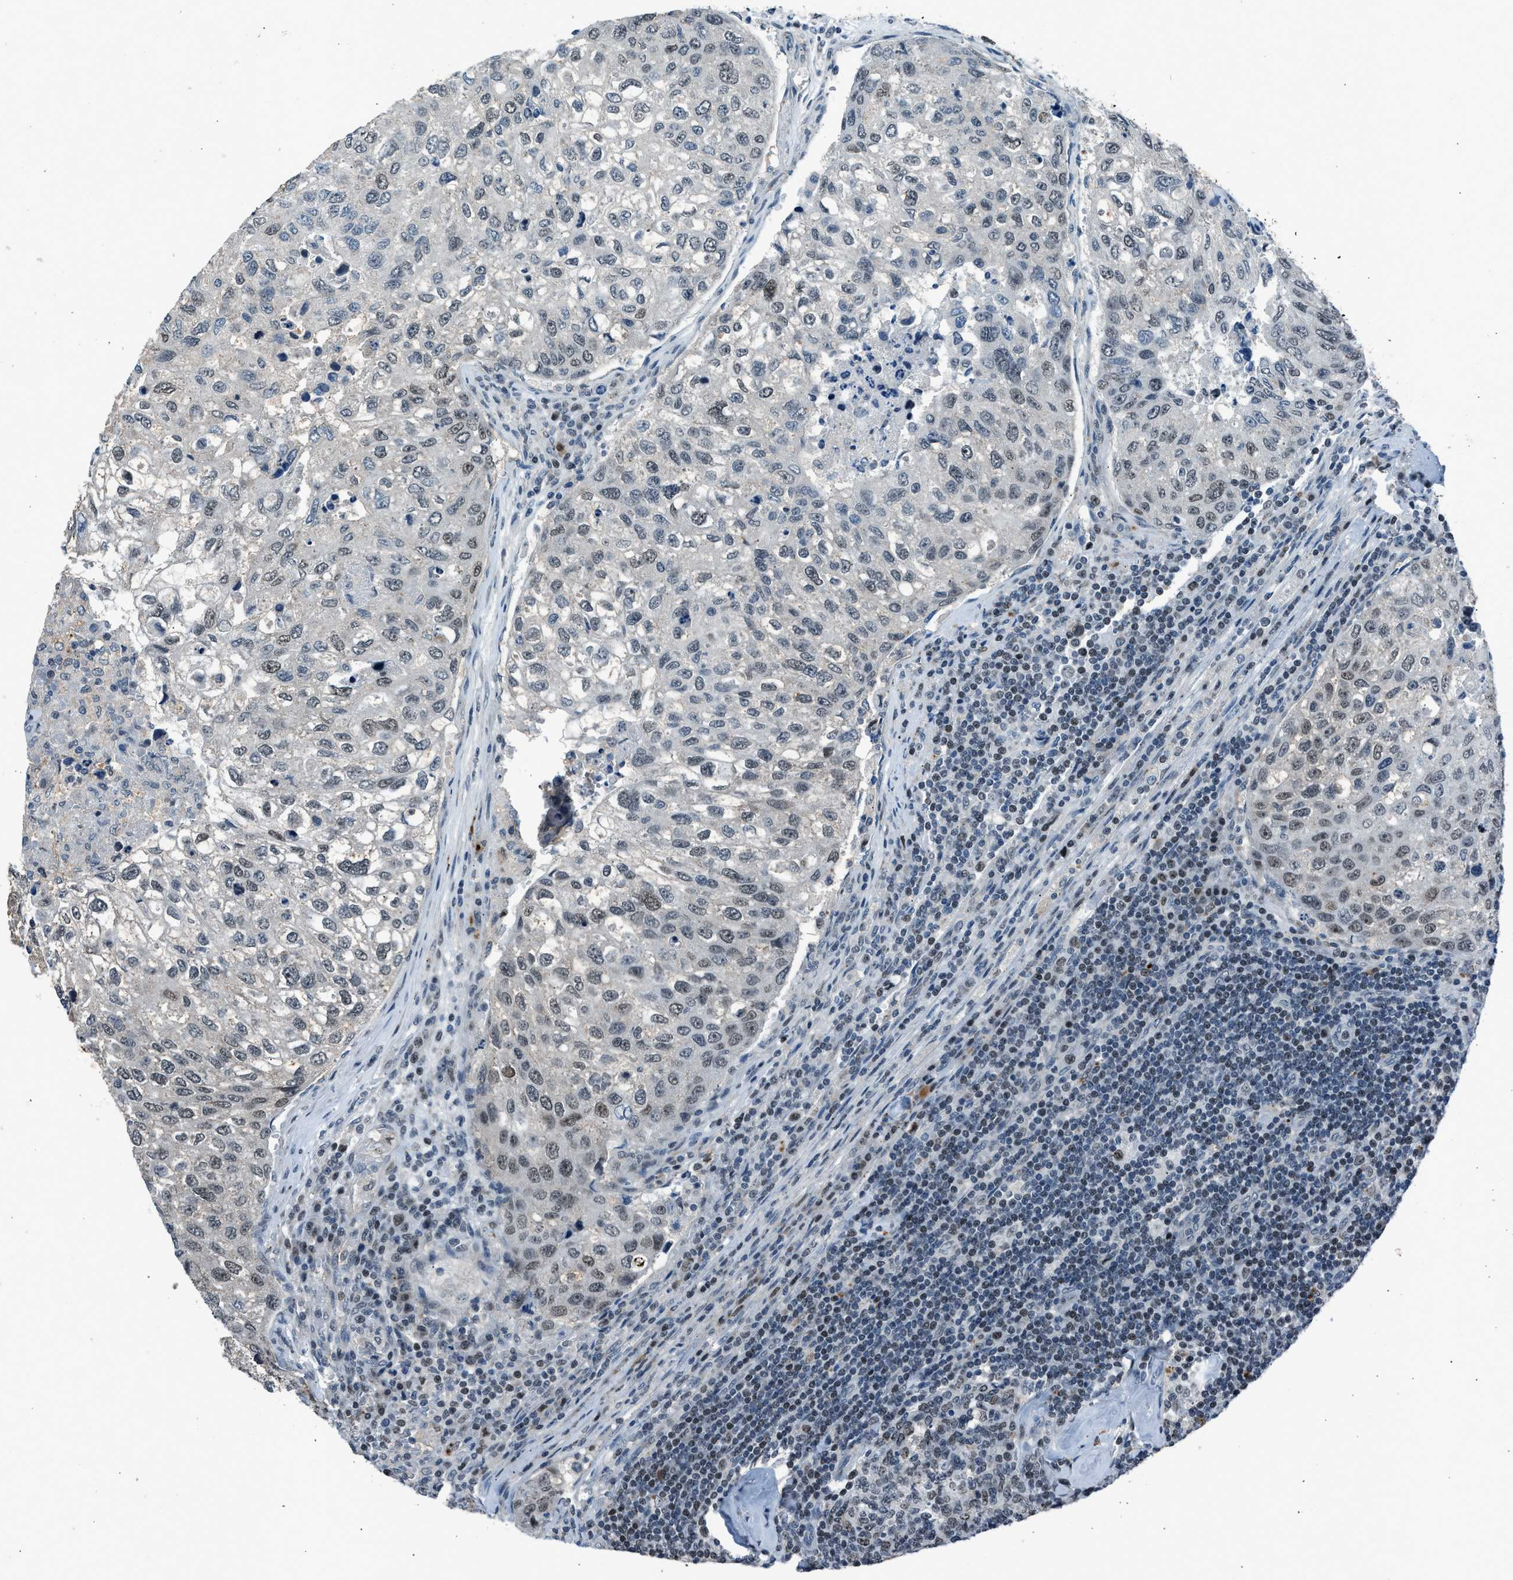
{"staining": {"intensity": "weak", "quantity": "25%-75%", "location": "nuclear"}, "tissue": "urothelial cancer", "cell_type": "Tumor cells", "image_type": "cancer", "snomed": [{"axis": "morphology", "description": "Urothelial carcinoma, High grade"}, {"axis": "topography", "description": "Lymph node"}, {"axis": "topography", "description": "Urinary bladder"}], "caption": "IHC staining of high-grade urothelial carcinoma, which shows low levels of weak nuclear staining in approximately 25%-75% of tumor cells indicating weak nuclear protein positivity. The staining was performed using DAB (3,3'-diaminobenzidine) (brown) for protein detection and nuclei were counterstained in hematoxylin (blue).", "gene": "ADCY1", "patient": {"sex": "male", "age": 51}}